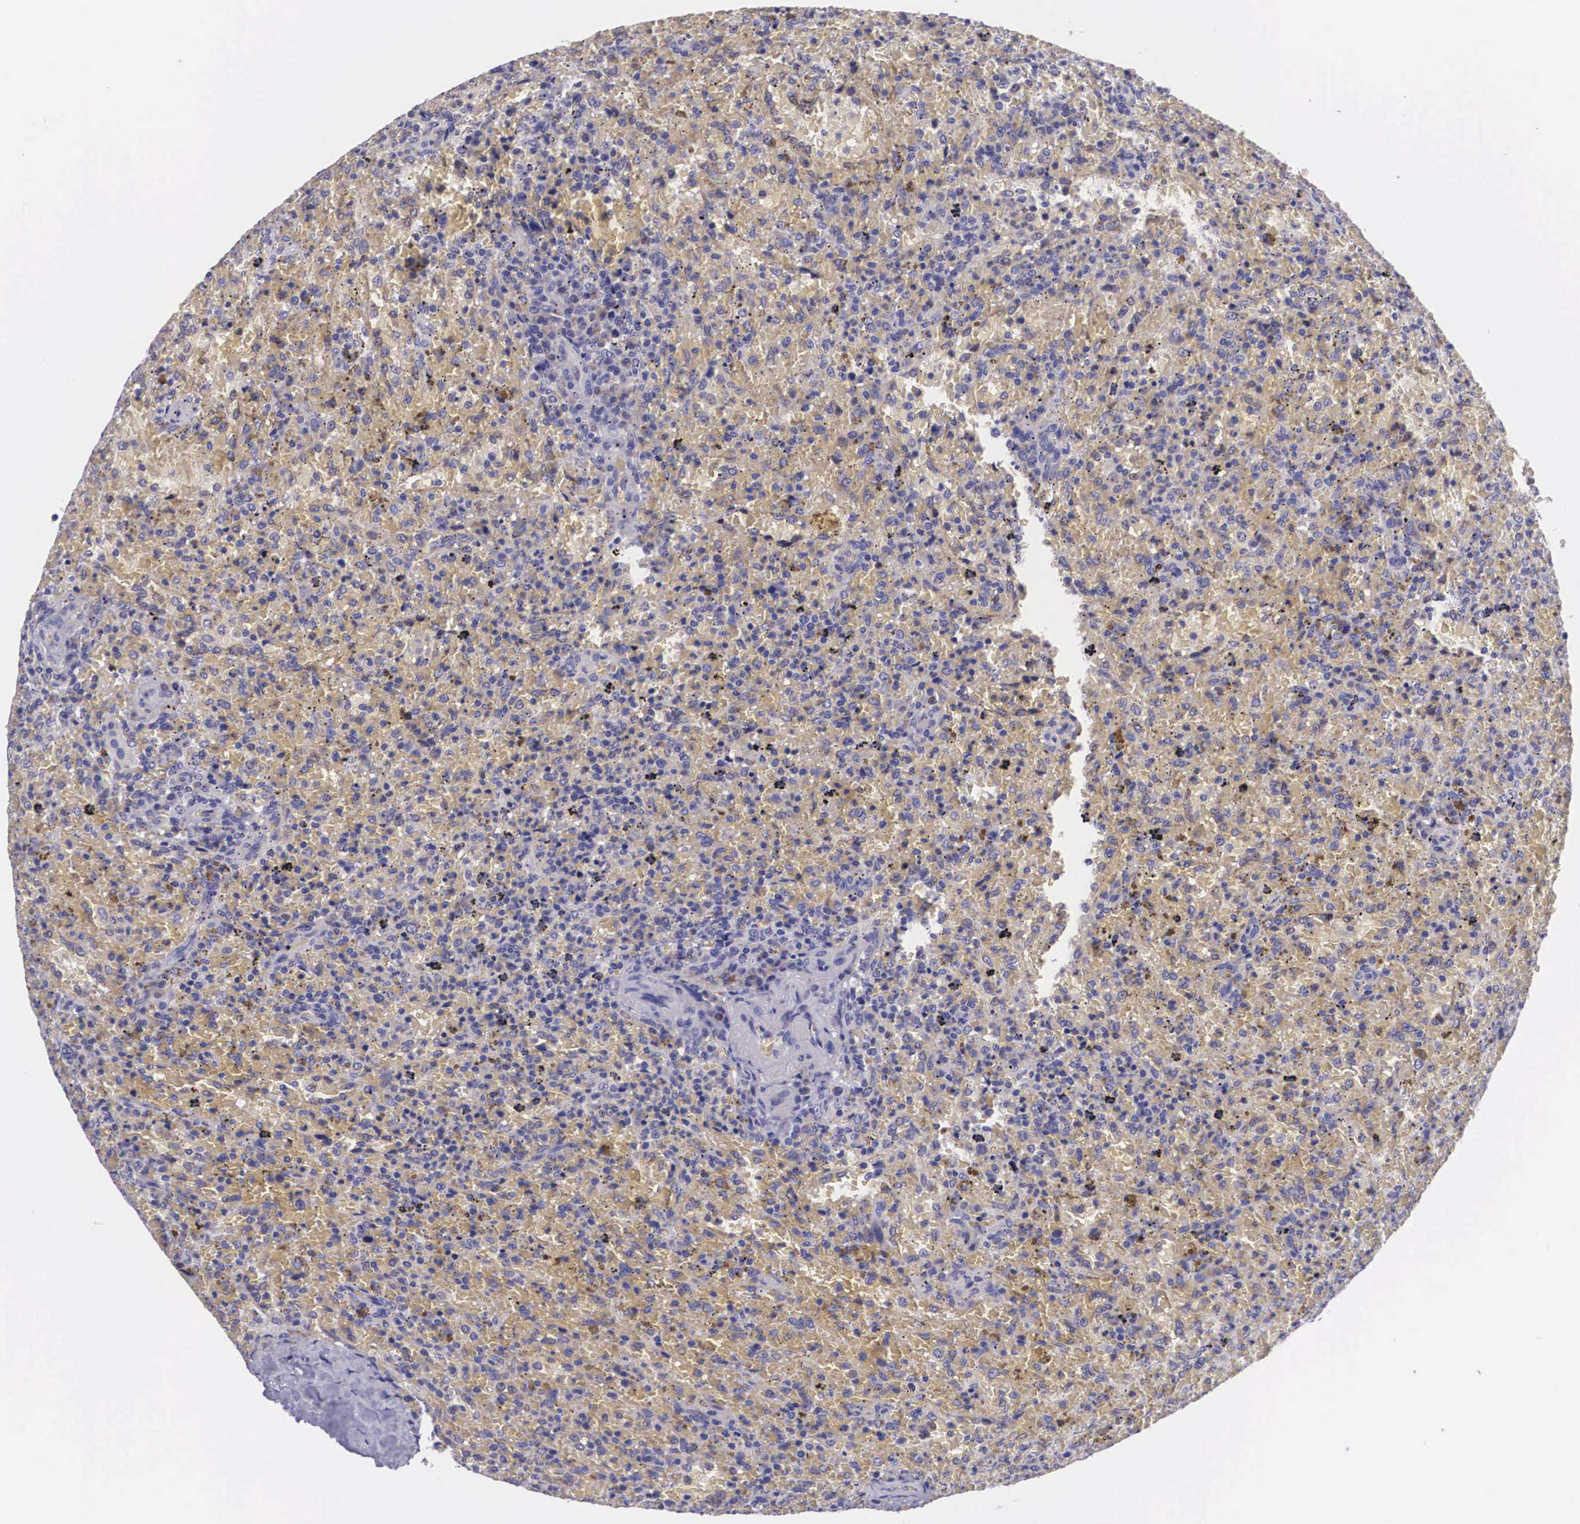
{"staining": {"intensity": "negative", "quantity": "none", "location": "none"}, "tissue": "lymphoma", "cell_type": "Tumor cells", "image_type": "cancer", "snomed": [{"axis": "morphology", "description": "Malignant lymphoma, non-Hodgkin's type, High grade"}, {"axis": "topography", "description": "Spleen"}, {"axis": "topography", "description": "Lymph node"}], "caption": "A micrograph of lymphoma stained for a protein displays no brown staining in tumor cells.", "gene": "ARG2", "patient": {"sex": "female", "age": 70}}